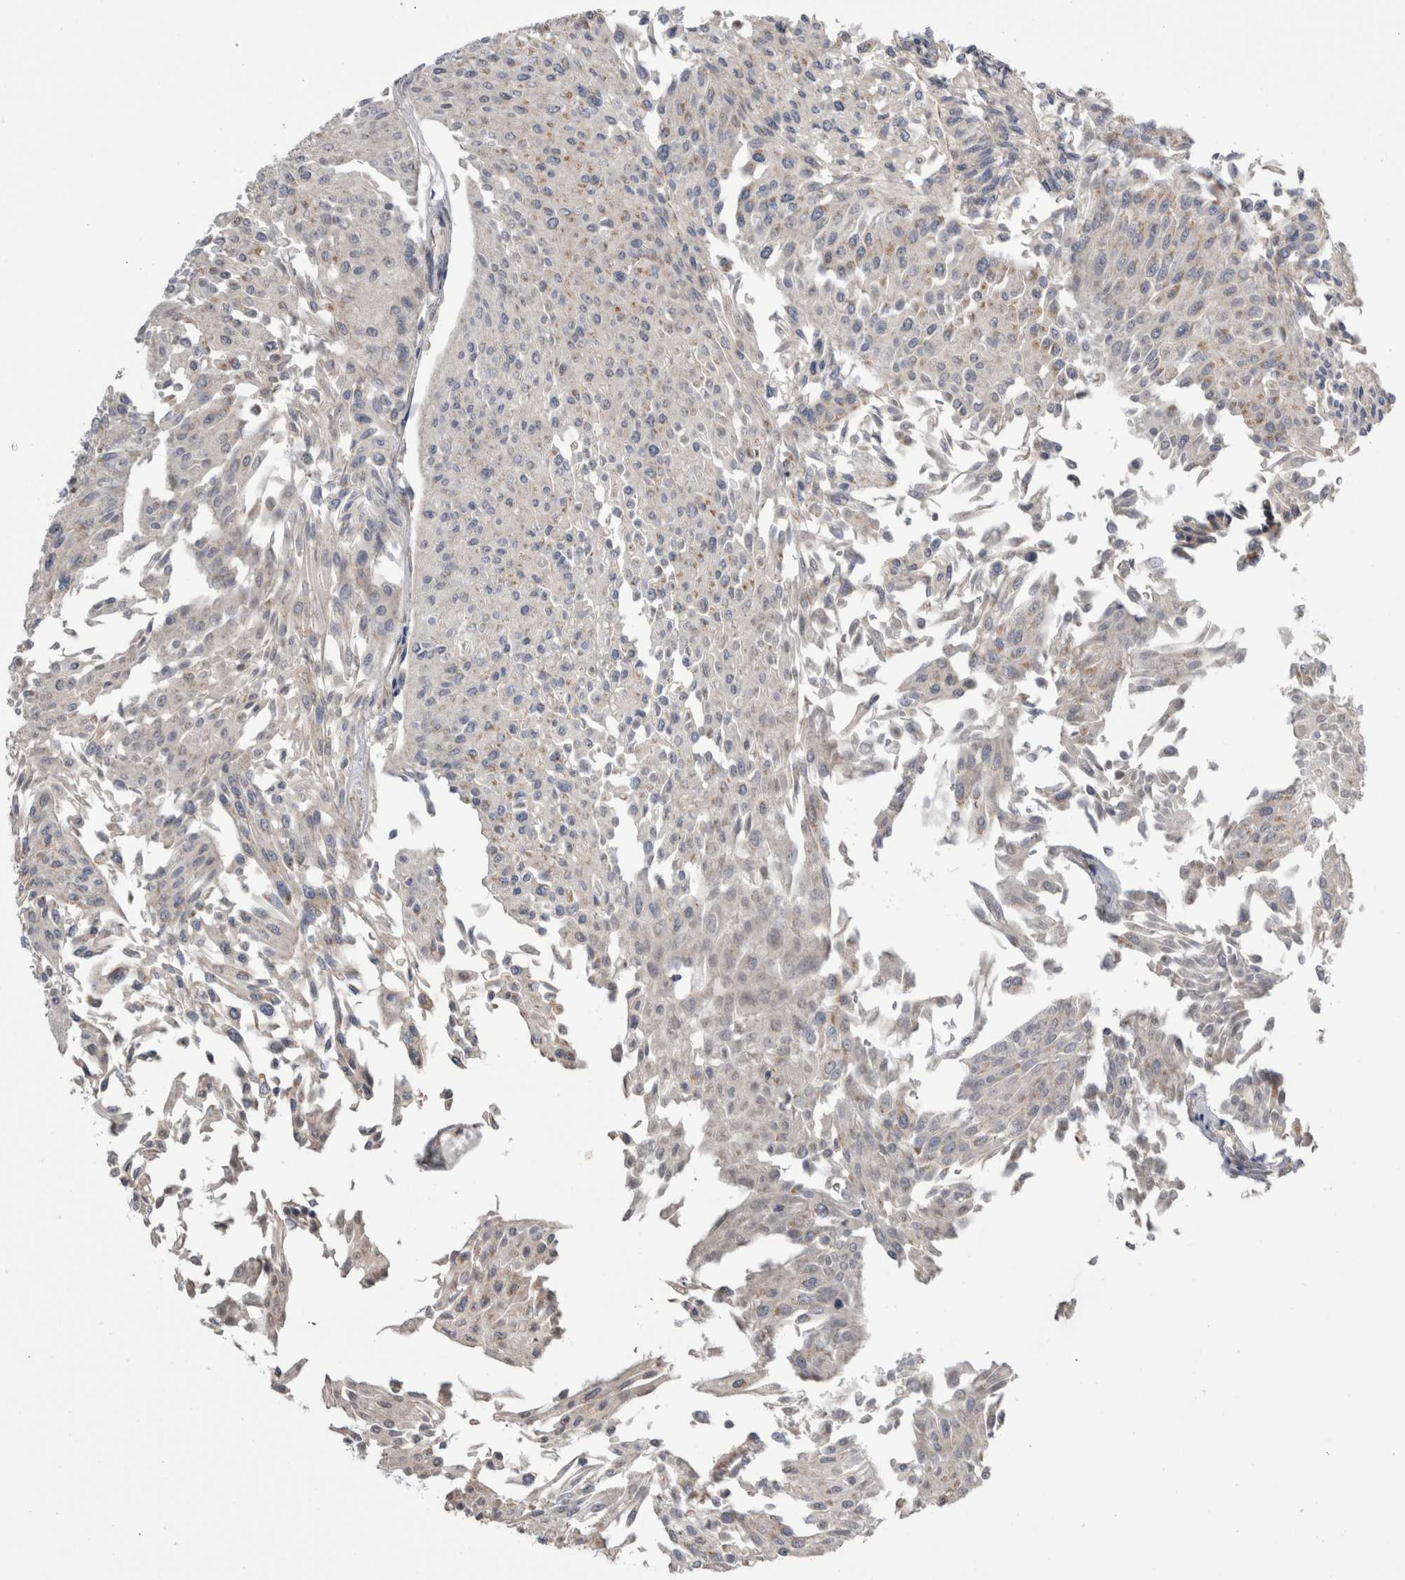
{"staining": {"intensity": "negative", "quantity": "none", "location": "none"}, "tissue": "urothelial cancer", "cell_type": "Tumor cells", "image_type": "cancer", "snomed": [{"axis": "morphology", "description": "Urothelial carcinoma, Low grade"}, {"axis": "topography", "description": "Urinary bladder"}], "caption": "DAB (3,3'-diaminobenzidine) immunohistochemical staining of human urothelial cancer displays no significant positivity in tumor cells.", "gene": "ARHGAP29", "patient": {"sex": "male", "age": 67}}